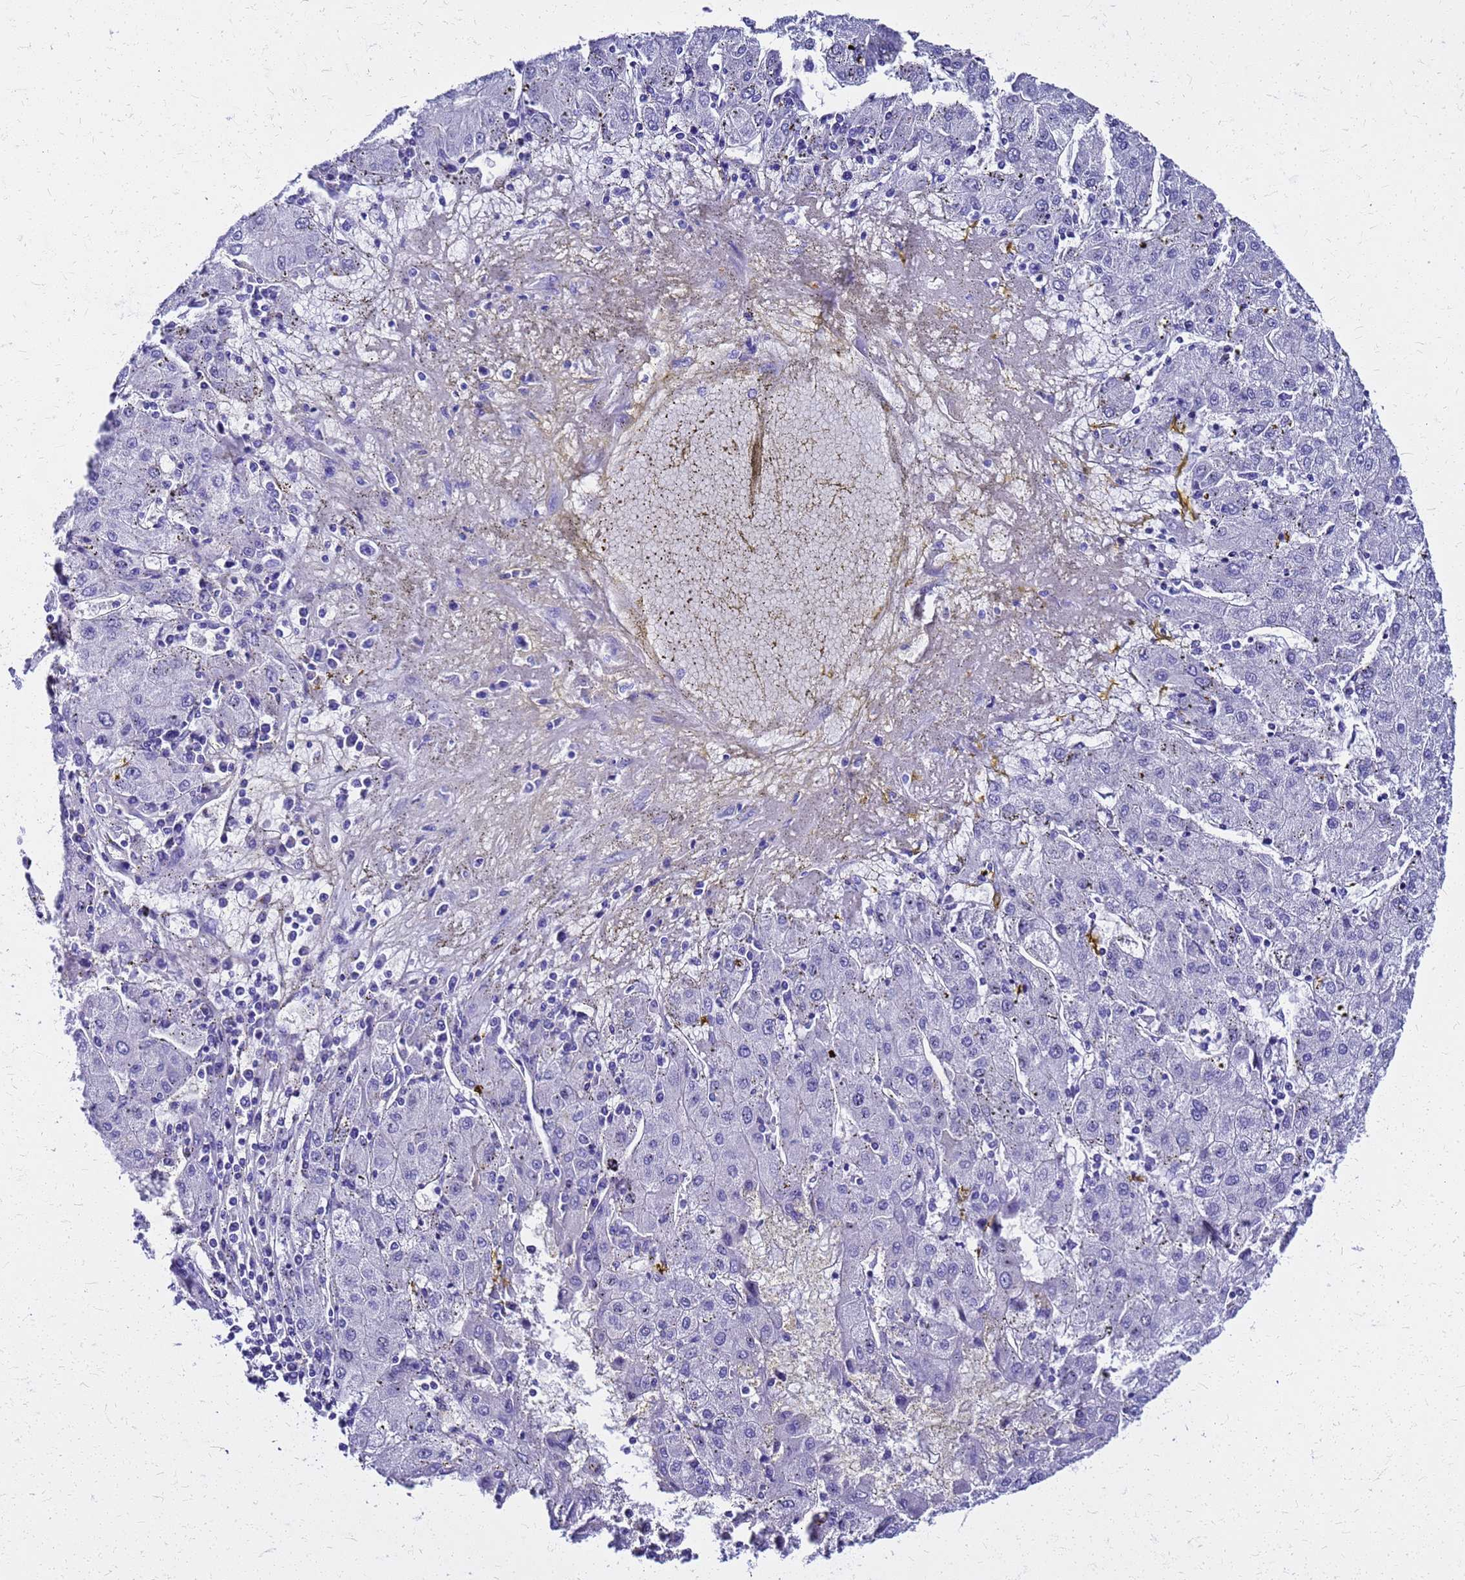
{"staining": {"intensity": "negative", "quantity": "none", "location": "none"}, "tissue": "liver cancer", "cell_type": "Tumor cells", "image_type": "cancer", "snomed": [{"axis": "morphology", "description": "Carcinoma, Hepatocellular, NOS"}, {"axis": "topography", "description": "Liver"}], "caption": "Micrograph shows no protein staining in tumor cells of liver cancer tissue.", "gene": "SMIM21", "patient": {"sex": "male", "age": 72}}